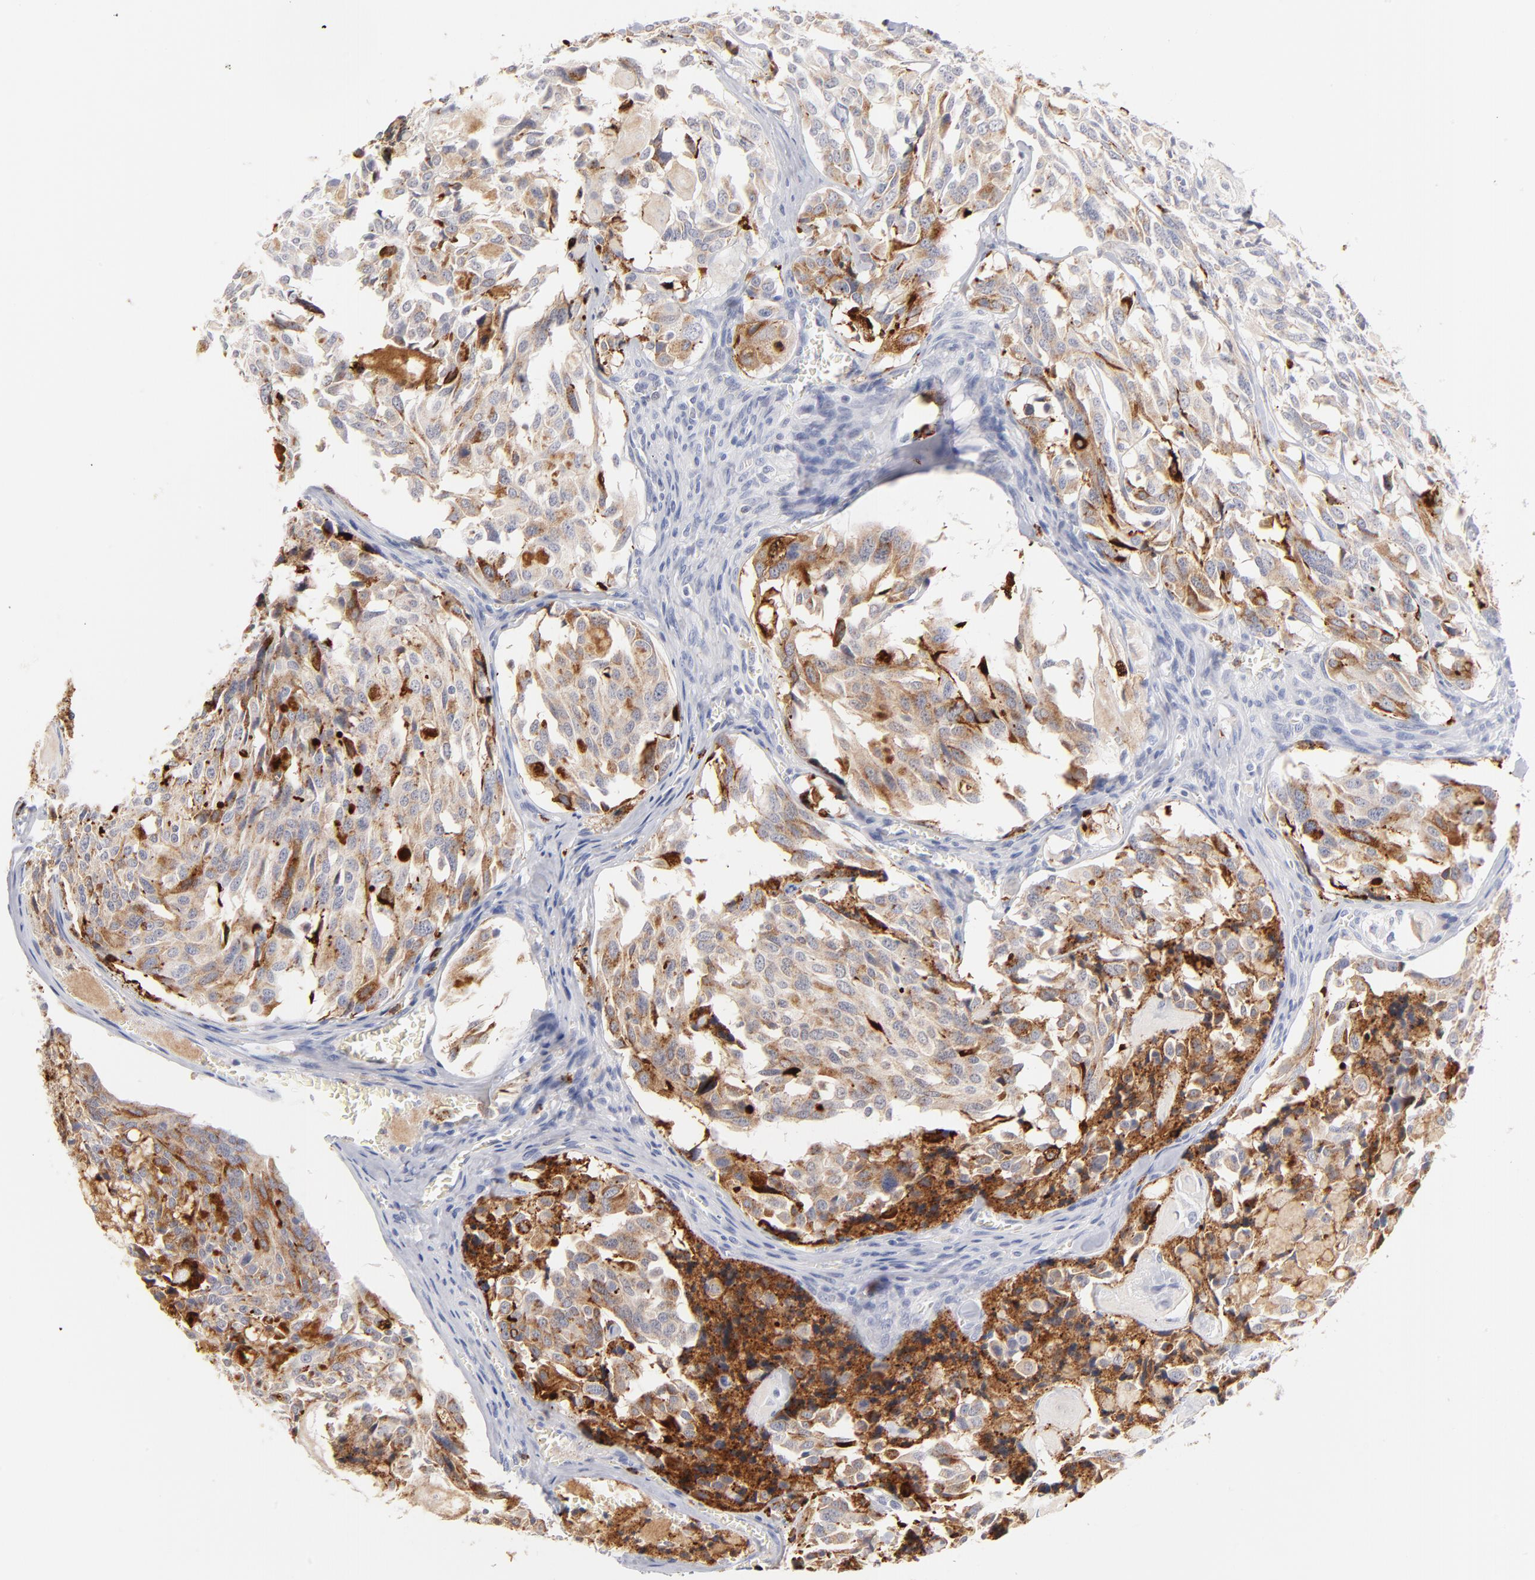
{"staining": {"intensity": "strong", "quantity": "25%-75%", "location": "cytoplasmic/membranous"}, "tissue": "thyroid cancer", "cell_type": "Tumor cells", "image_type": "cancer", "snomed": [{"axis": "morphology", "description": "Carcinoma, NOS"}, {"axis": "morphology", "description": "Carcinoid, malignant, NOS"}, {"axis": "topography", "description": "Thyroid gland"}], "caption": "Malignant carcinoid (thyroid) stained for a protein demonstrates strong cytoplasmic/membranous positivity in tumor cells.", "gene": "KHNYN", "patient": {"sex": "male", "age": 33}}